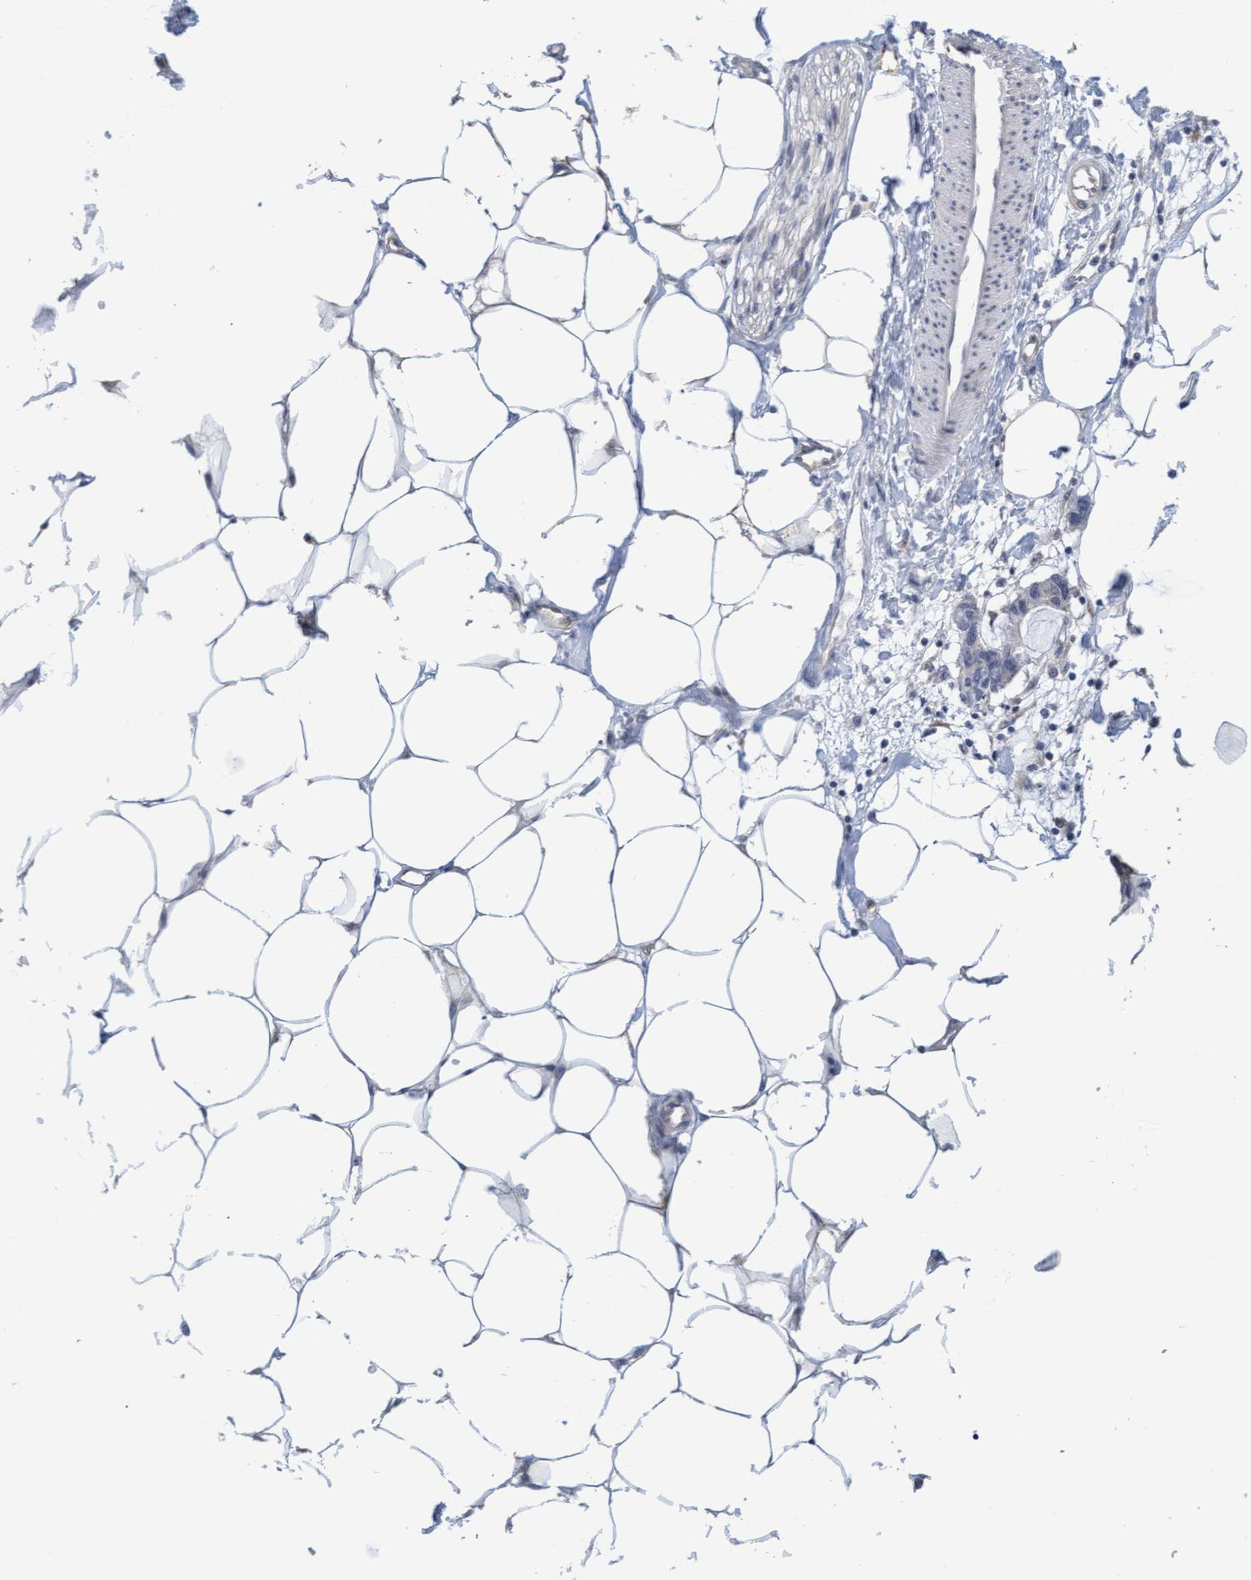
{"staining": {"intensity": "weak", "quantity": "25%-75%", "location": "cytoplasmic/membranous"}, "tissue": "adipose tissue", "cell_type": "Adipocytes", "image_type": "normal", "snomed": [{"axis": "morphology", "description": "Normal tissue, NOS"}, {"axis": "morphology", "description": "Adenocarcinoma, NOS"}, {"axis": "topography", "description": "Colon"}, {"axis": "topography", "description": "Peripheral nerve tissue"}], "caption": "A photomicrograph showing weak cytoplasmic/membranous staining in about 25%-75% of adipocytes in normal adipose tissue, as visualized by brown immunohistochemical staining.", "gene": "AMZ2", "patient": {"sex": "male", "age": 14}}